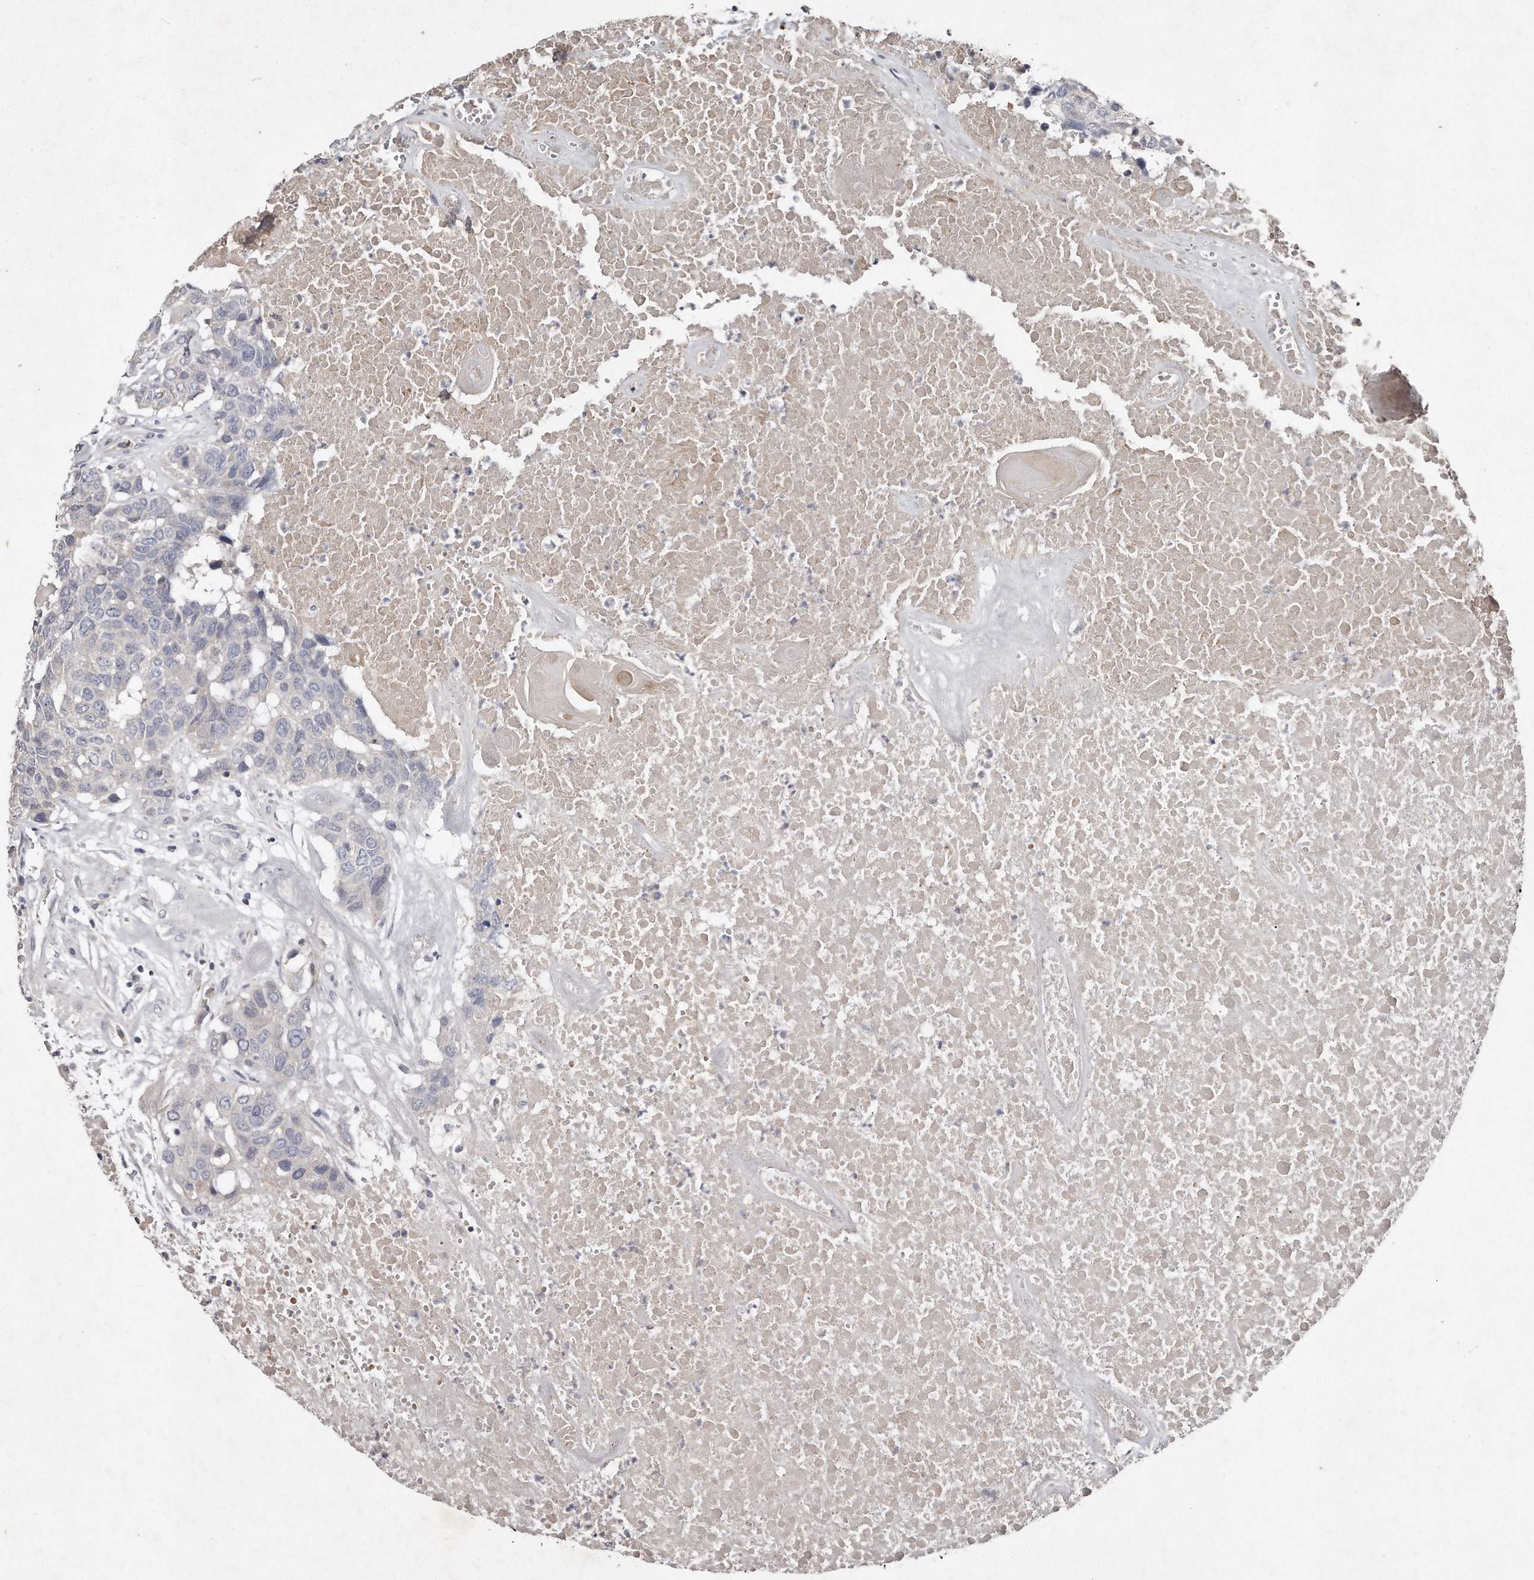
{"staining": {"intensity": "negative", "quantity": "none", "location": "none"}, "tissue": "head and neck cancer", "cell_type": "Tumor cells", "image_type": "cancer", "snomed": [{"axis": "morphology", "description": "Squamous cell carcinoma, NOS"}, {"axis": "topography", "description": "Head-Neck"}], "caption": "There is no significant positivity in tumor cells of head and neck cancer (squamous cell carcinoma).", "gene": "TECR", "patient": {"sex": "male", "age": 66}}